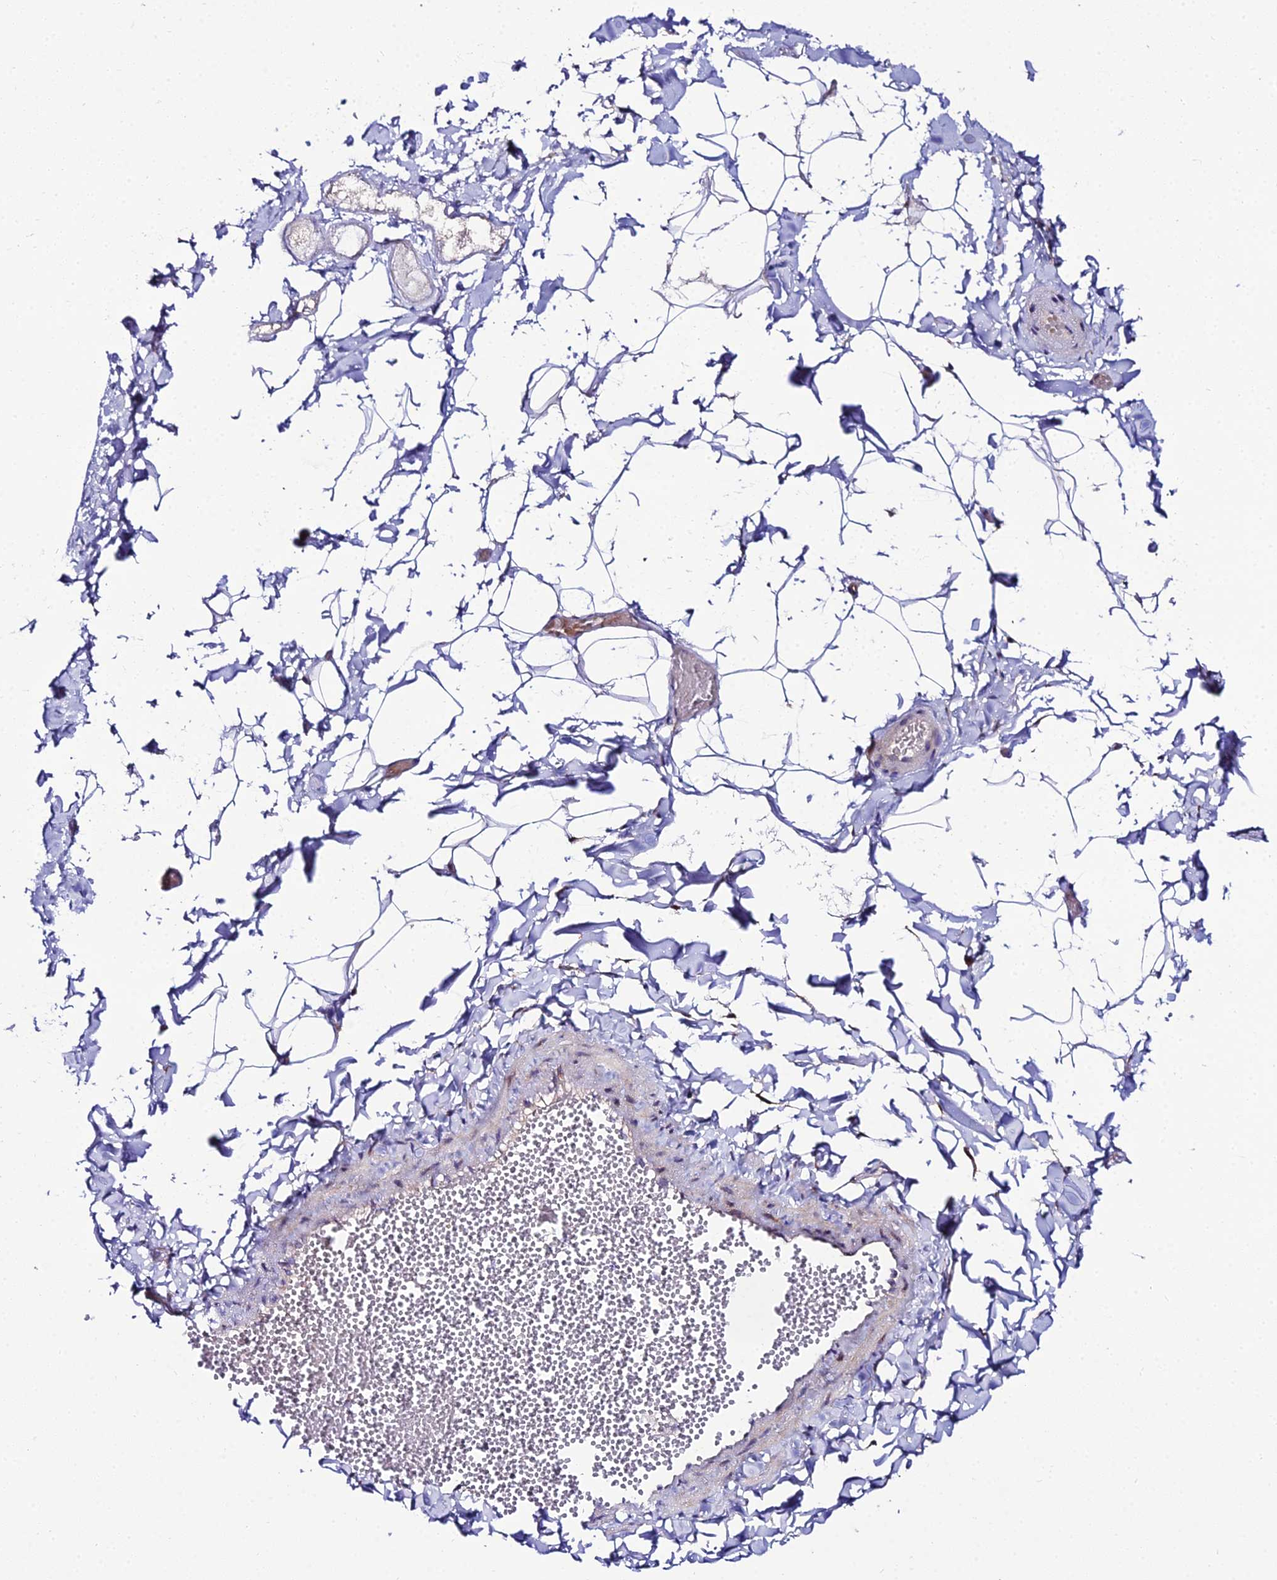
{"staining": {"intensity": "negative", "quantity": "none", "location": "none"}, "tissue": "adipose tissue", "cell_type": "Adipocytes", "image_type": "normal", "snomed": [{"axis": "morphology", "description": "Normal tissue, NOS"}, {"axis": "topography", "description": "Gallbladder"}, {"axis": "topography", "description": "Peripheral nerve tissue"}], "caption": "The IHC image has no significant expression in adipocytes of adipose tissue.", "gene": "DDX19A", "patient": {"sex": "male", "age": 38}}